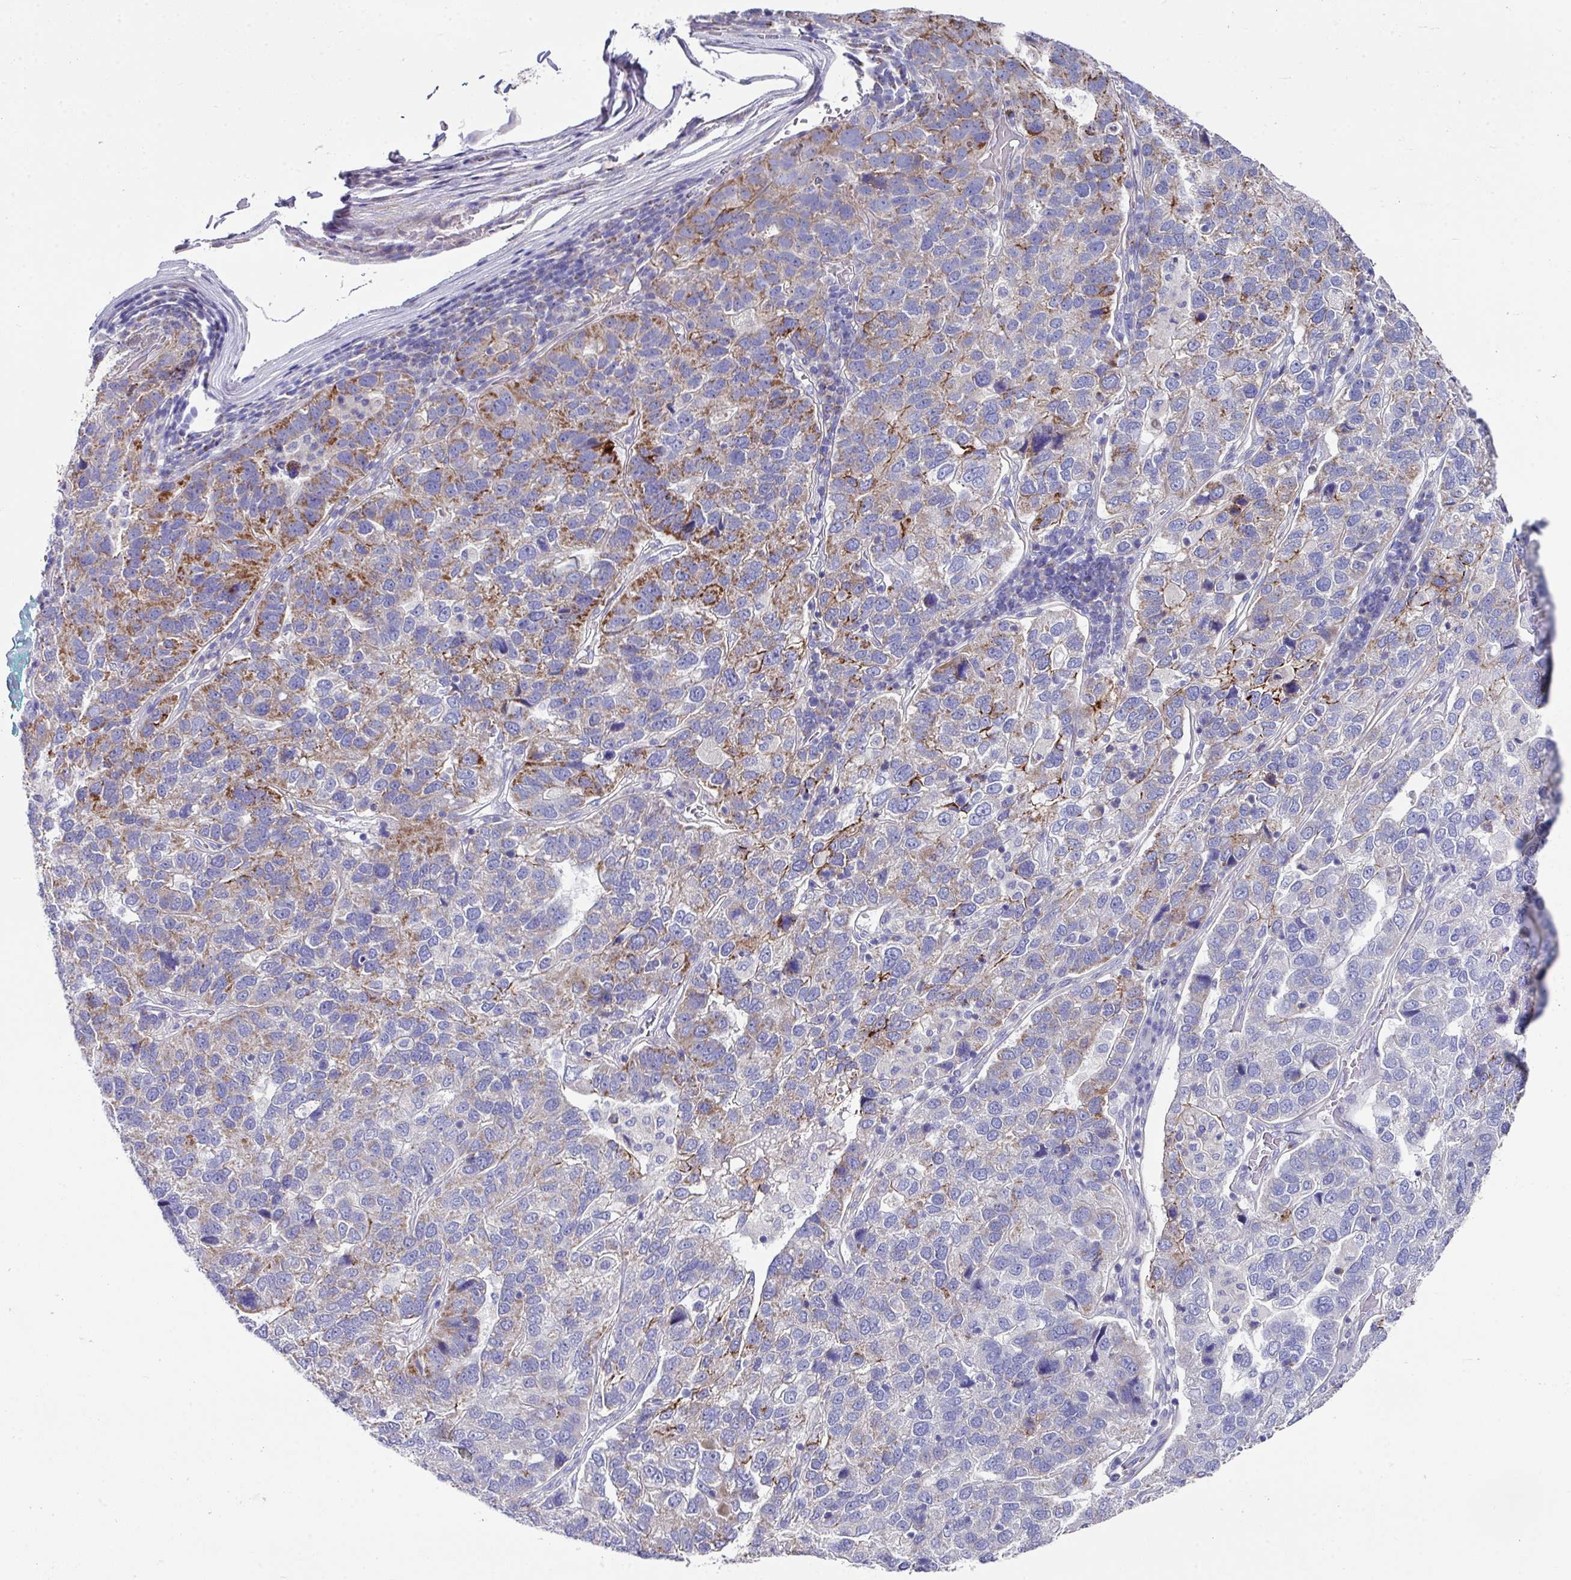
{"staining": {"intensity": "moderate", "quantity": "<25%", "location": "cytoplasmic/membranous"}, "tissue": "pancreatic cancer", "cell_type": "Tumor cells", "image_type": "cancer", "snomed": [{"axis": "morphology", "description": "Adenocarcinoma, NOS"}, {"axis": "topography", "description": "Pancreas"}], "caption": "A brown stain labels moderate cytoplasmic/membranous staining of a protein in human adenocarcinoma (pancreatic) tumor cells. (Brightfield microscopy of DAB IHC at high magnification).", "gene": "CLDN1", "patient": {"sex": "female", "age": 61}}